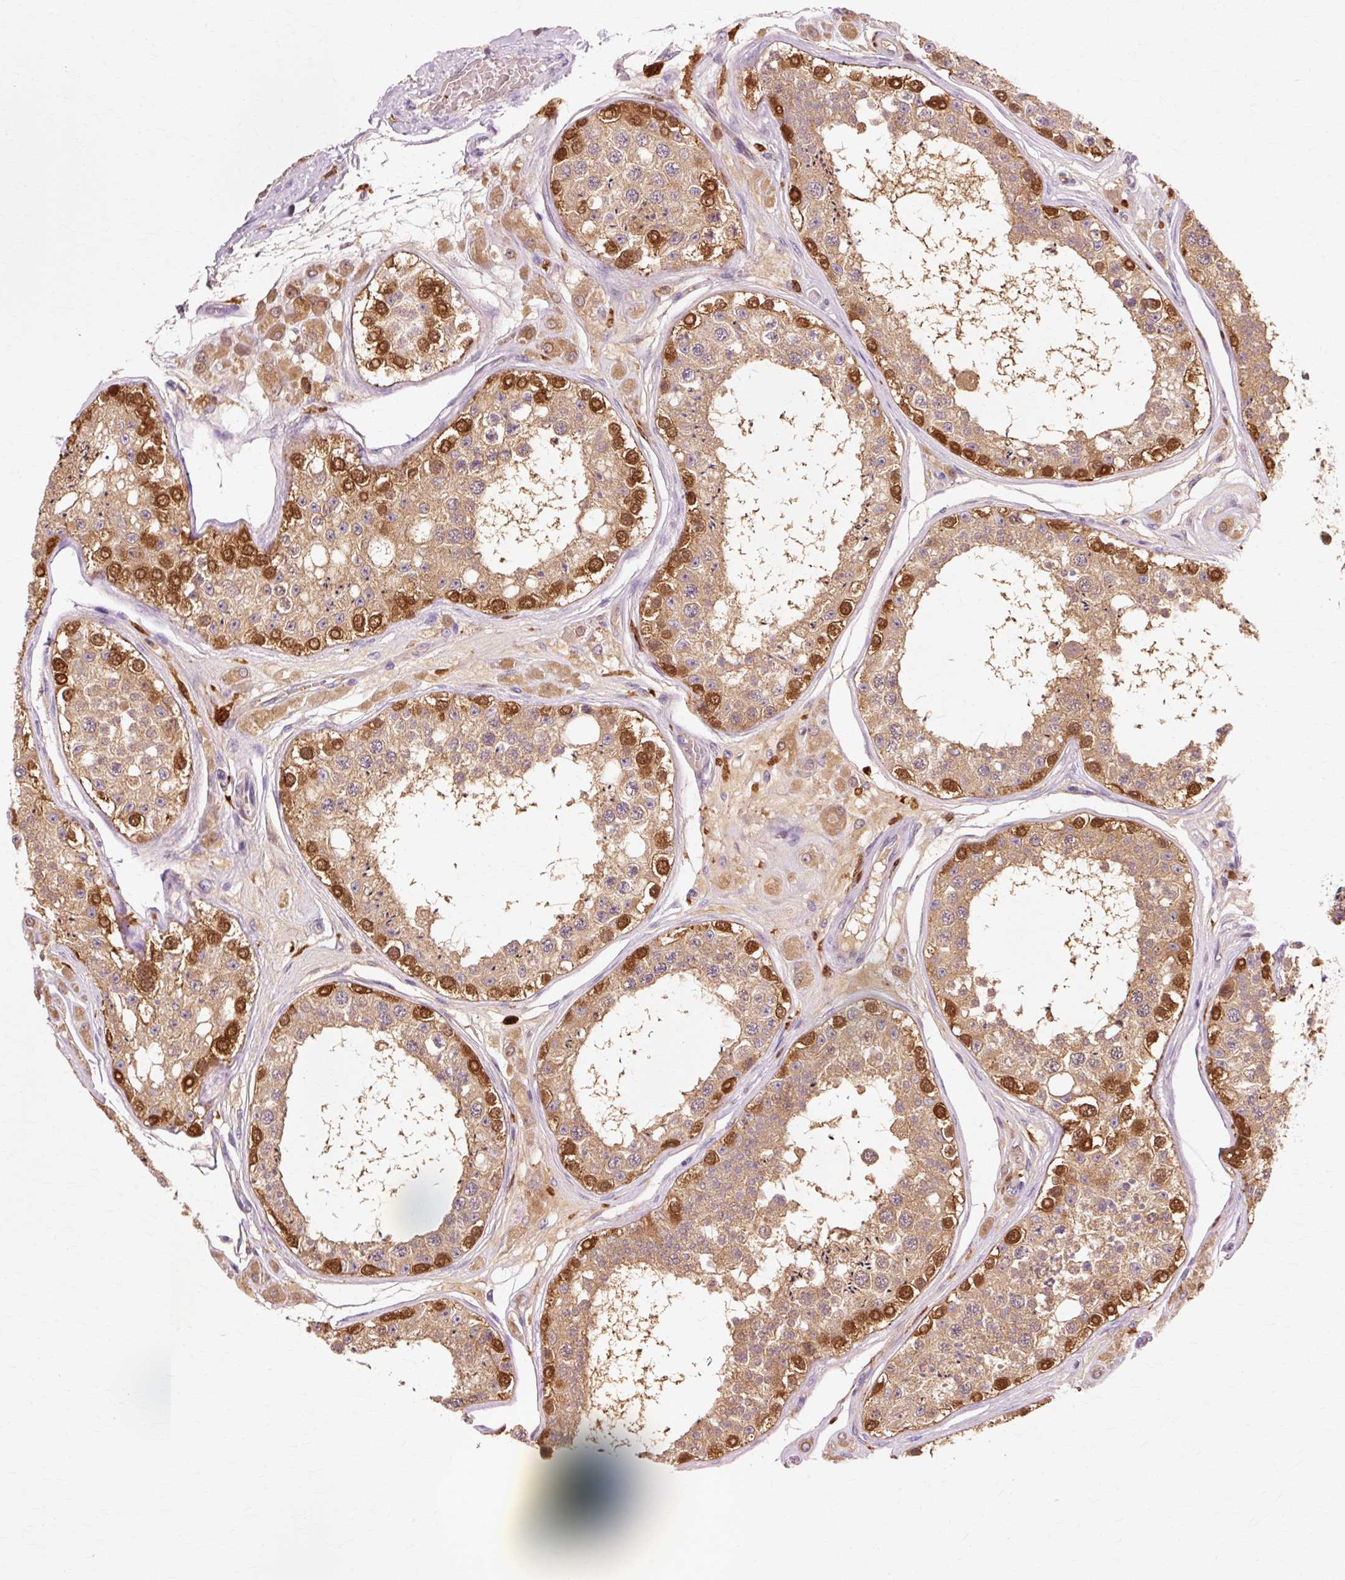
{"staining": {"intensity": "strong", "quantity": "<25%", "location": "cytoplasmic/membranous"}, "tissue": "testis", "cell_type": "Cells in seminiferous ducts", "image_type": "normal", "snomed": [{"axis": "morphology", "description": "Normal tissue, NOS"}, {"axis": "topography", "description": "Testis"}], "caption": "This histopathology image displays immunohistochemistry (IHC) staining of benign human testis, with medium strong cytoplasmic/membranous positivity in approximately <25% of cells in seminiferous ducts.", "gene": "GPX1", "patient": {"sex": "male", "age": 25}}